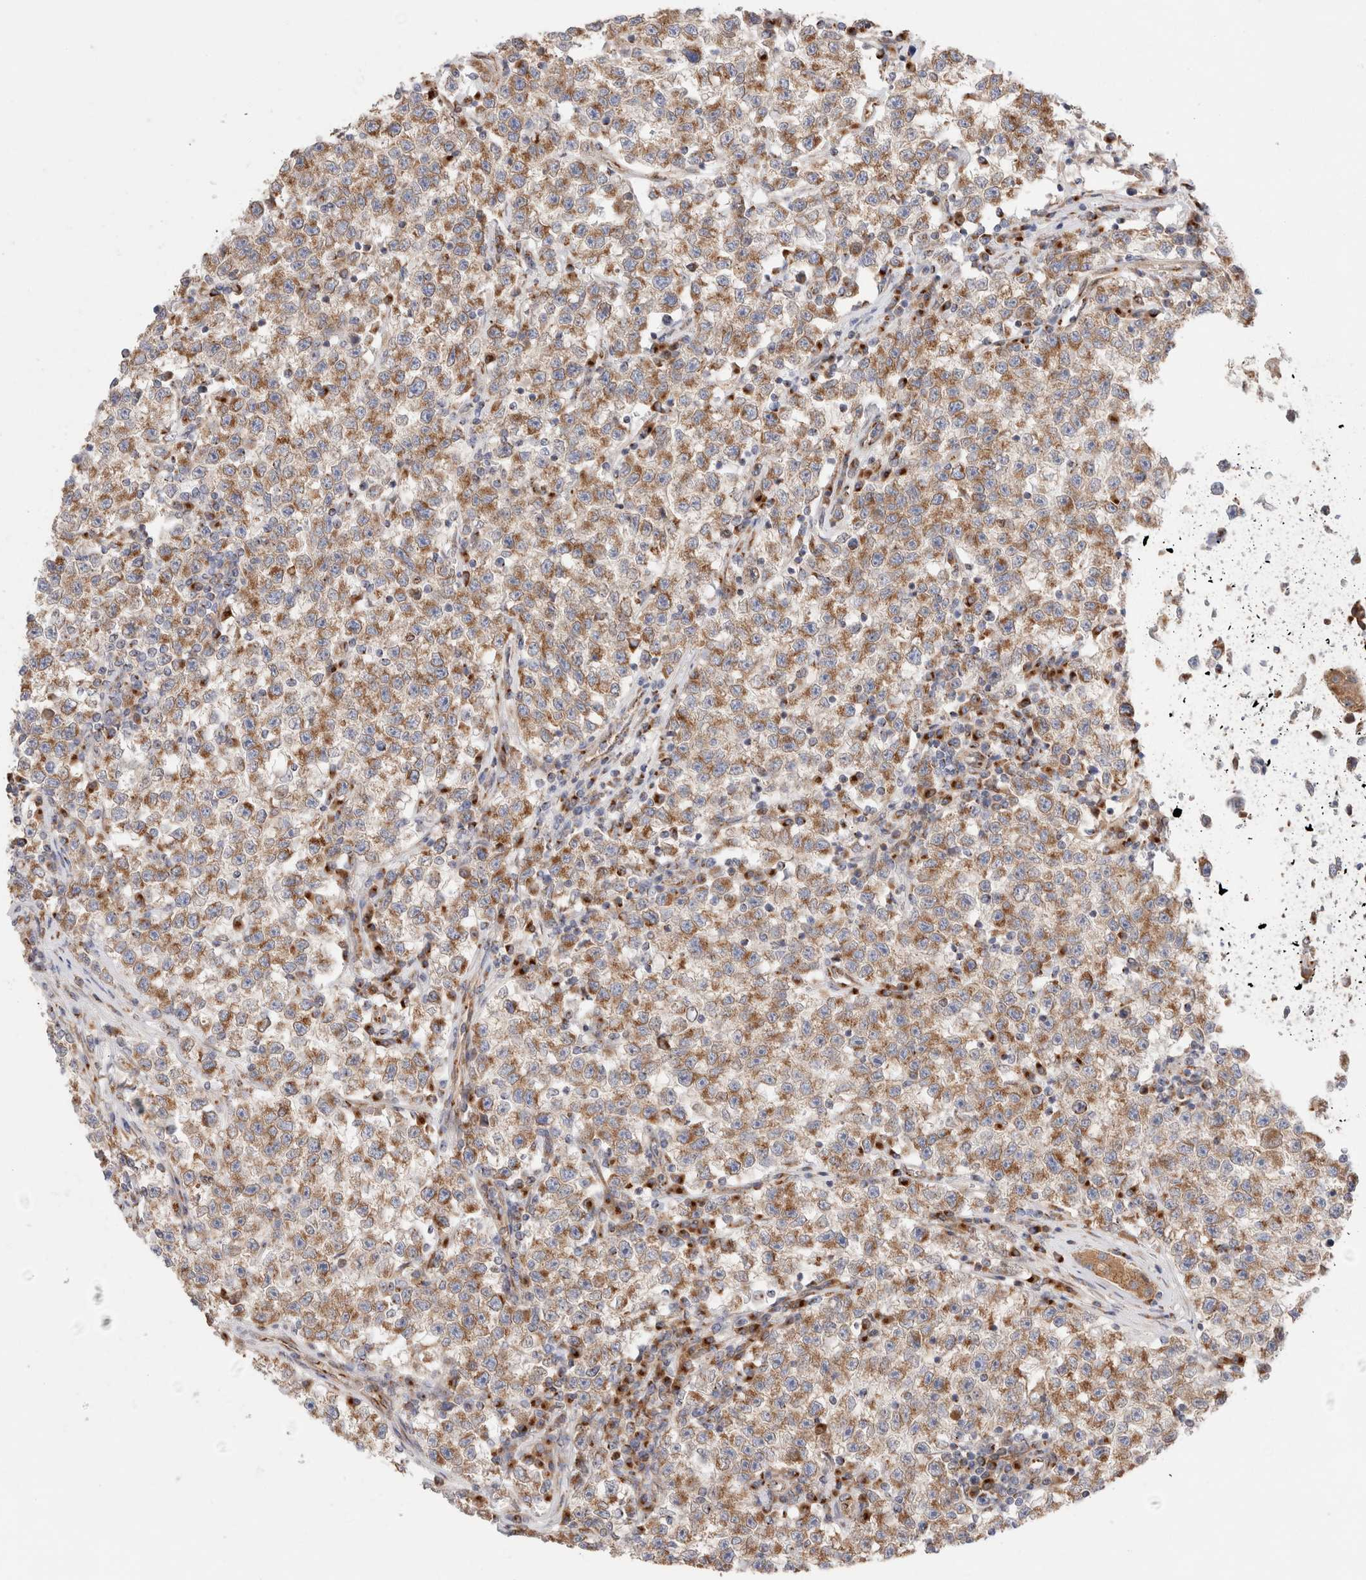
{"staining": {"intensity": "moderate", "quantity": ">75%", "location": "cytoplasmic/membranous"}, "tissue": "testis cancer", "cell_type": "Tumor cells", "image_type": "cancer", "snomed": [{"axis": "morphology", "description": "Seminoma, NOS"}, {"axis": "topography", "description": "Testis"}], "caption": "Tumor cells display moderate cytoplasmic/membranous positivity in approximately >75% of cells in testis cancer.", "gene": "LMAN2L", "patient": {"sex": "male", "age": 22}}